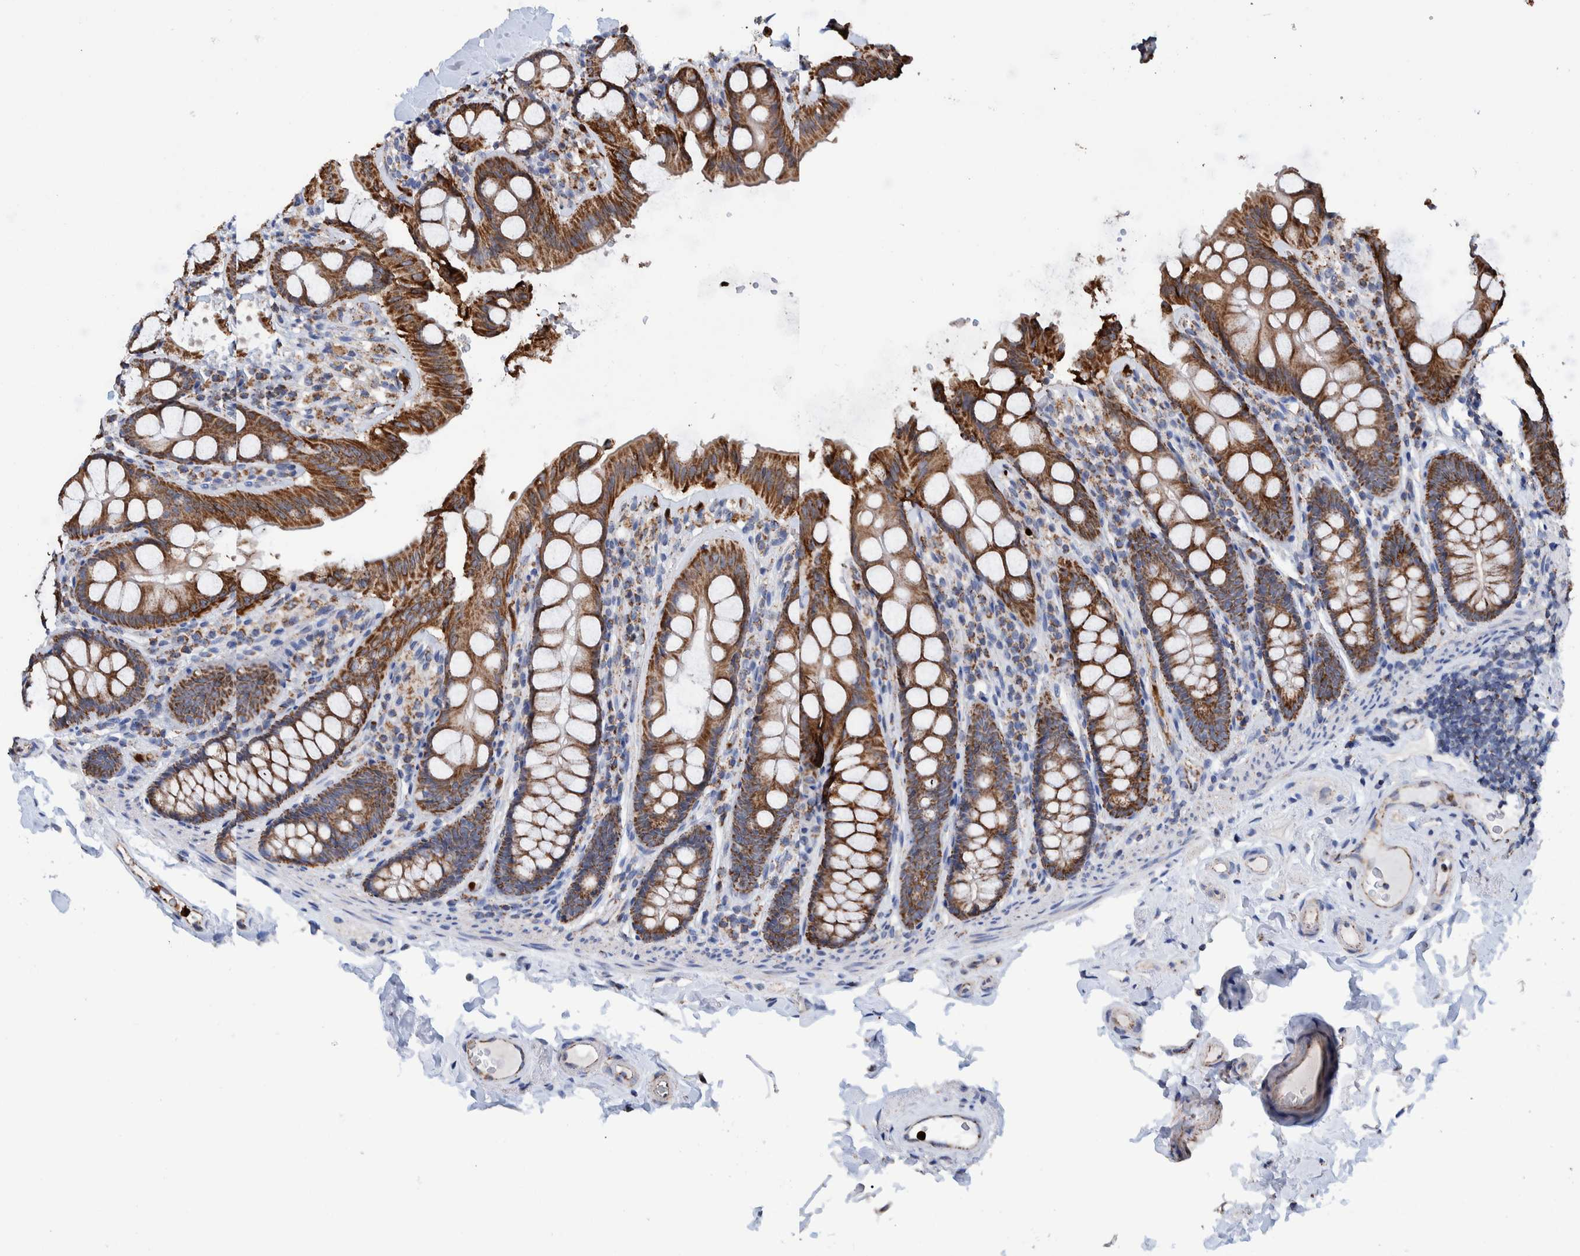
{"staining": {"intensity": "moderate", "quantity": ">75%", "location": "cytoplasmic/membranous"}, "tissue": "colon", "cell_type": "Endothelial cells", "image_type": "normal", "snomed": [{"axis": "morphology", "description": "Normal tissue, NOS"}, {"axis": "topography", "description": "Colon"}, {"axis": "topography", "description": "Peripheral nerve tissue"}], "caption": "Brown immunohistochemical staining in benign colon shows moderate cytoplasmic/membranous expression in approximately >75% of endothelial cells. (IHC, brightfield microscopy, high magnification).", "gene": "DECR1", "patient": {"sex": "female", "age": 61}}